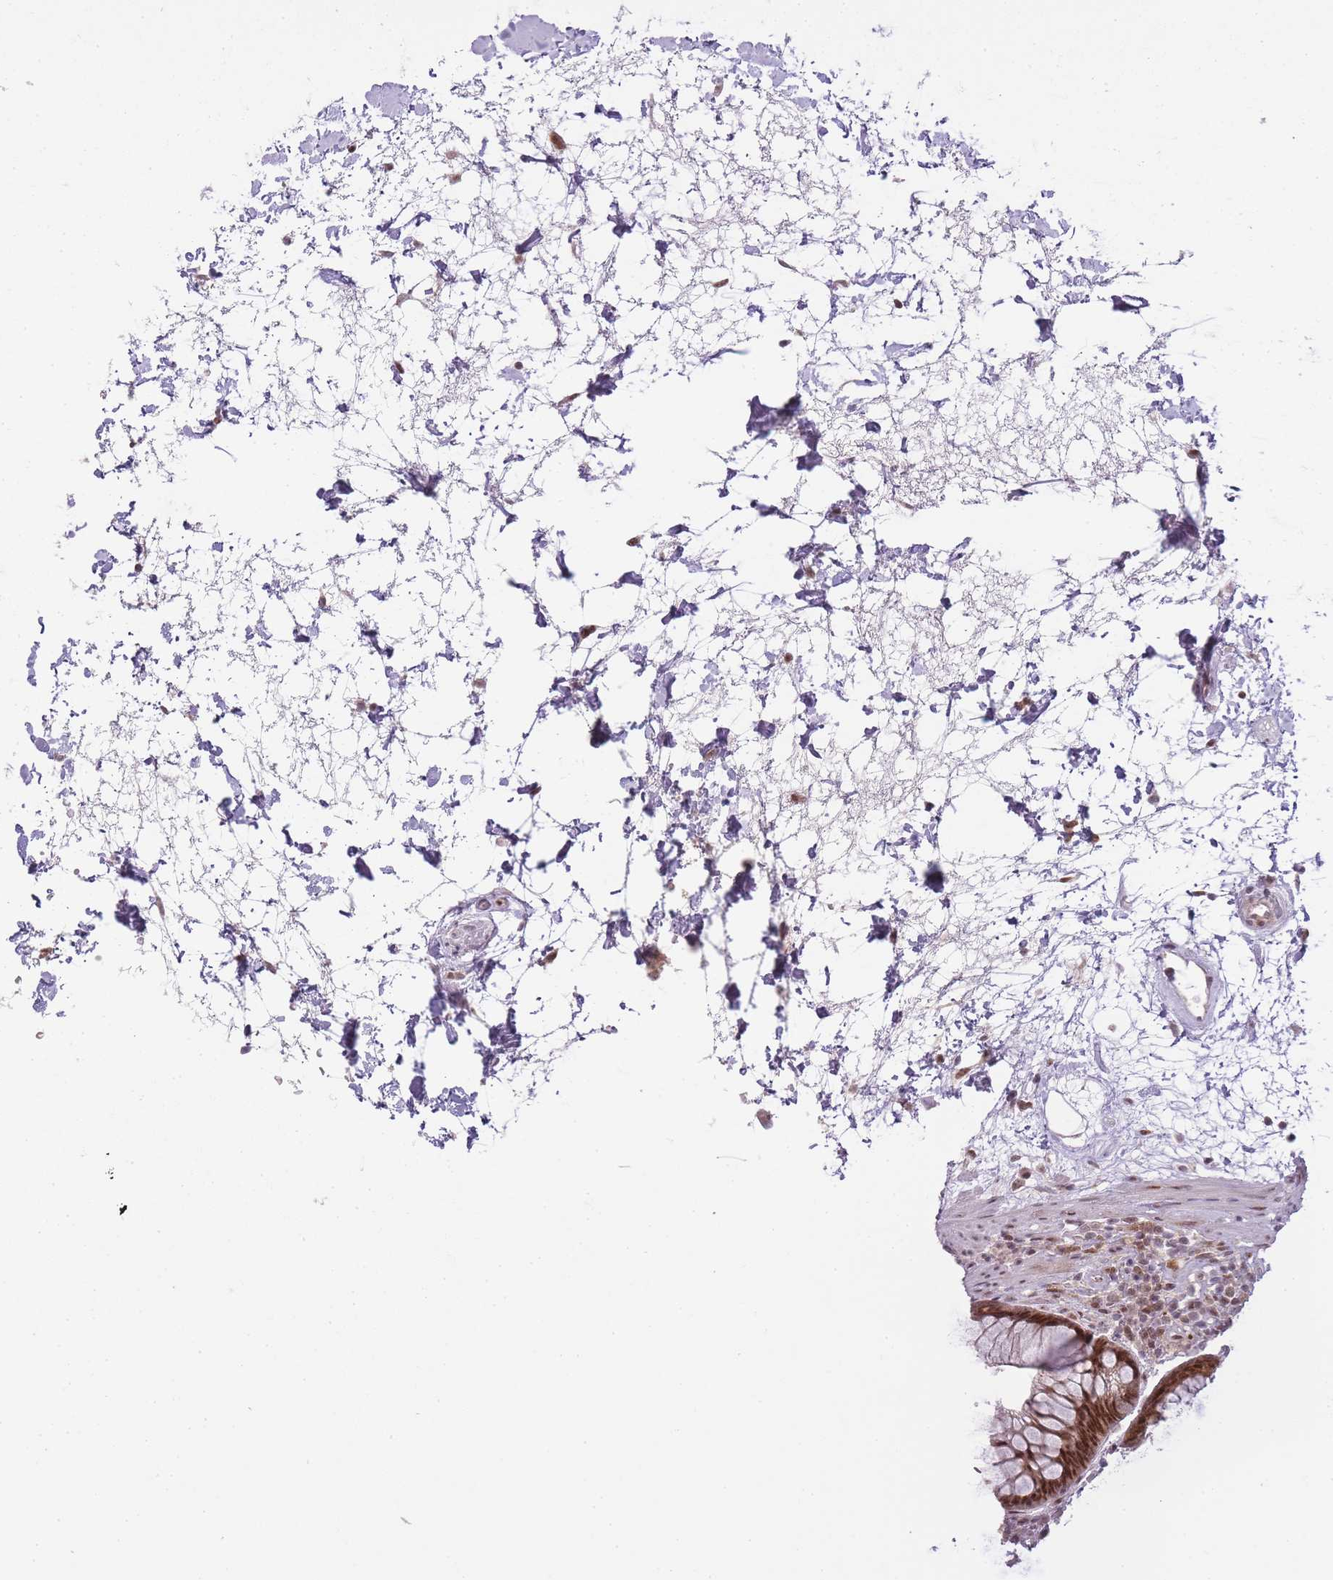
{"staining": {"intensity": "strong", "quantity": ">75%", "location": "cytoplasmic/membranous,nuclear"}, "tissue": "rectum", "cell_type": "Glandular cells", "image_type": "normal", "snomed": [{"axis": "morphology", "description": "Normal tissue, NOS"}, {"axis": "topography", "description": "Rectum"}], "caption": "Immunohistochemical staining of normal human rectum displays >75% levels of strong cytoplasmic/membranous,nuclear protein staining in approximately >75% of glandular cells.", "gene": "OGG1", "patient": {"sex": "male", "age": 64}}